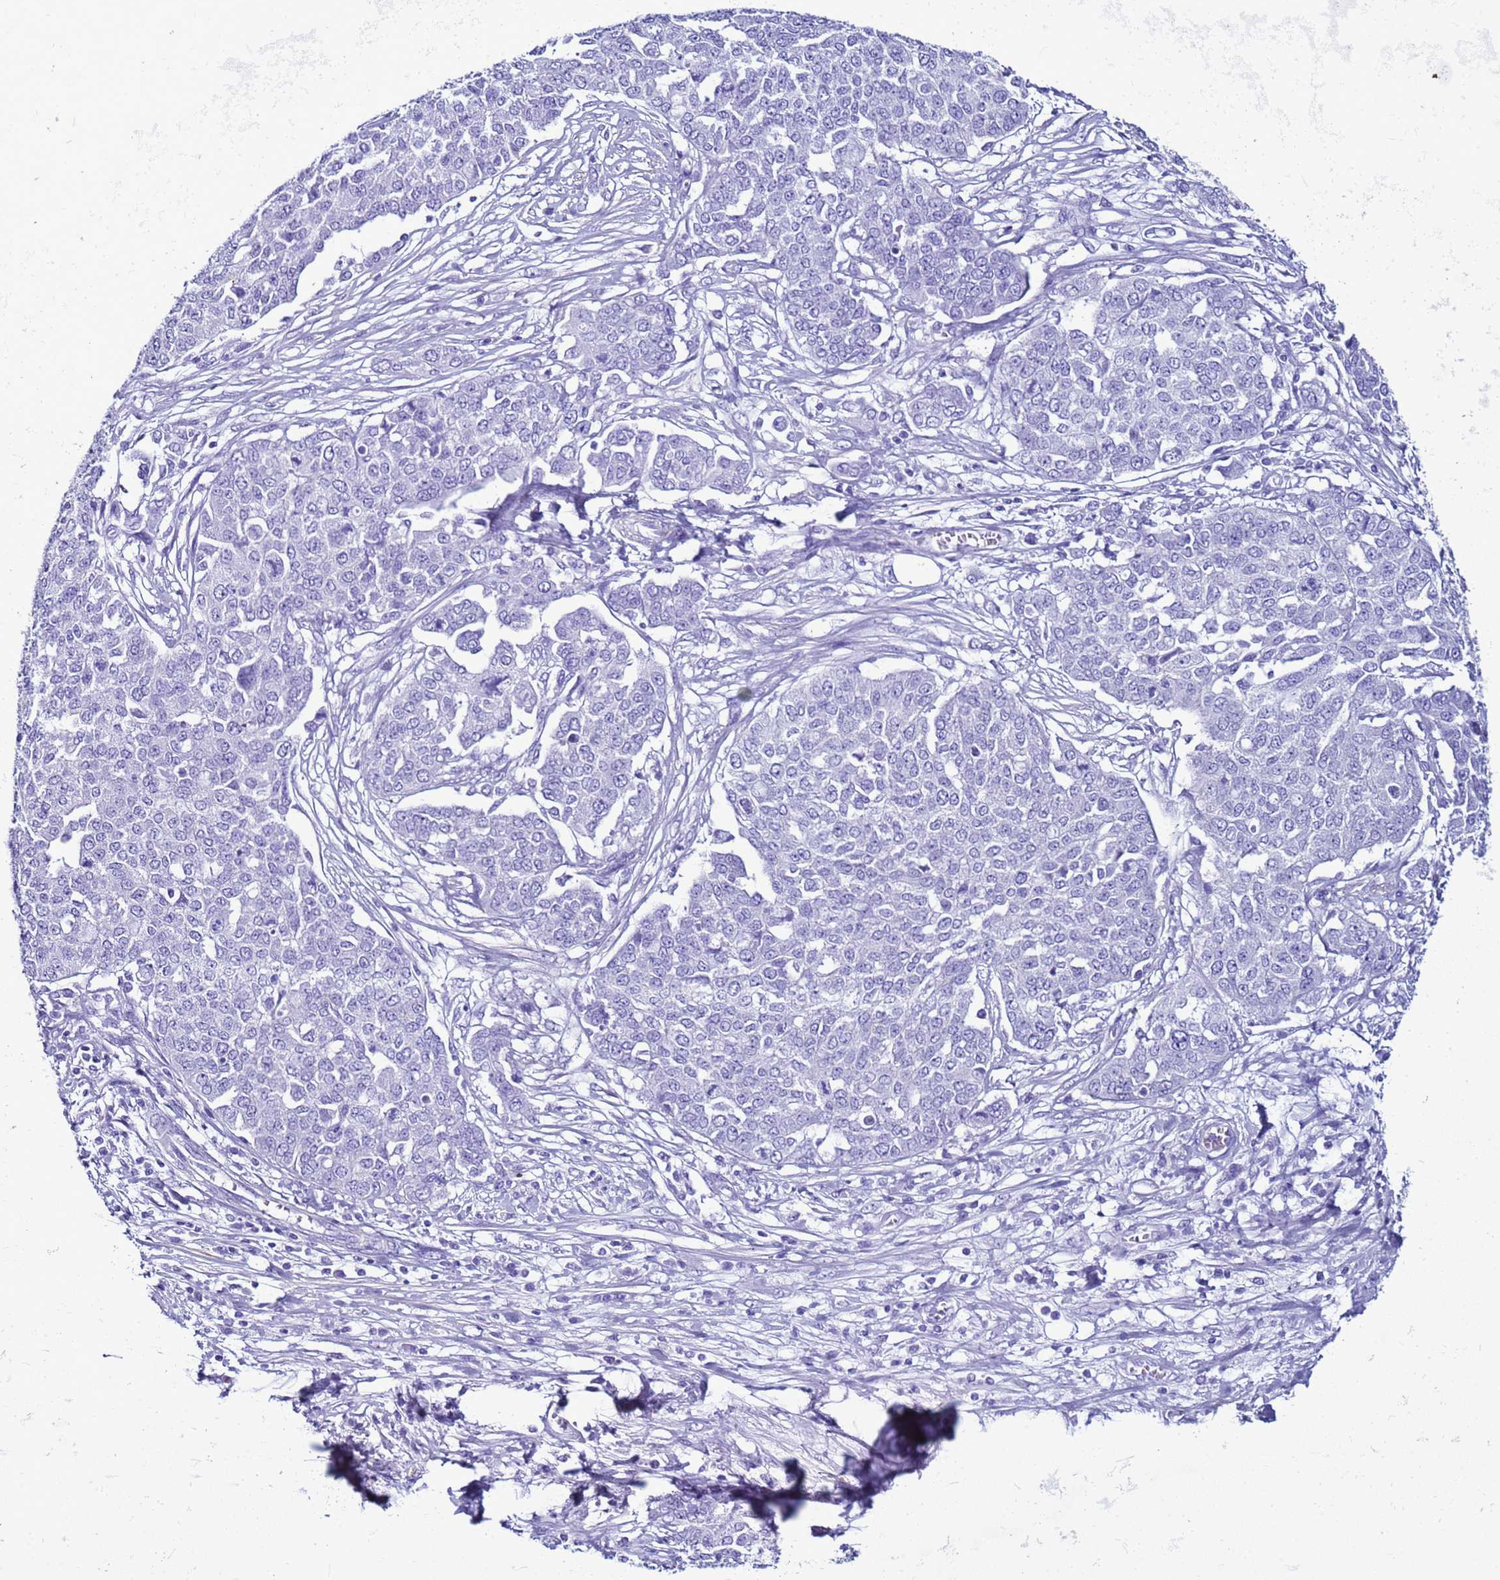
{"staining": {"intensity": "negative", "quantity": "none", "location": "none"}, "tissue": "ovarian cancer", "cell_type": "Tumor cells", "image_type": "cancer", "snomed": [{"axis": "morphology", "description": "Cystadenocarcinoma, serous, NOS"}, {"axis": "topography", "description": "Soft tissue"}, {"axis": "topography", "description": "Ovary"}], "caption": "The image shows no staining of tumor cells in serous cystadenocarcinoma (ovarian).", "gene": "LCMT1", "patient": {"sex": "female", "age": 57}}